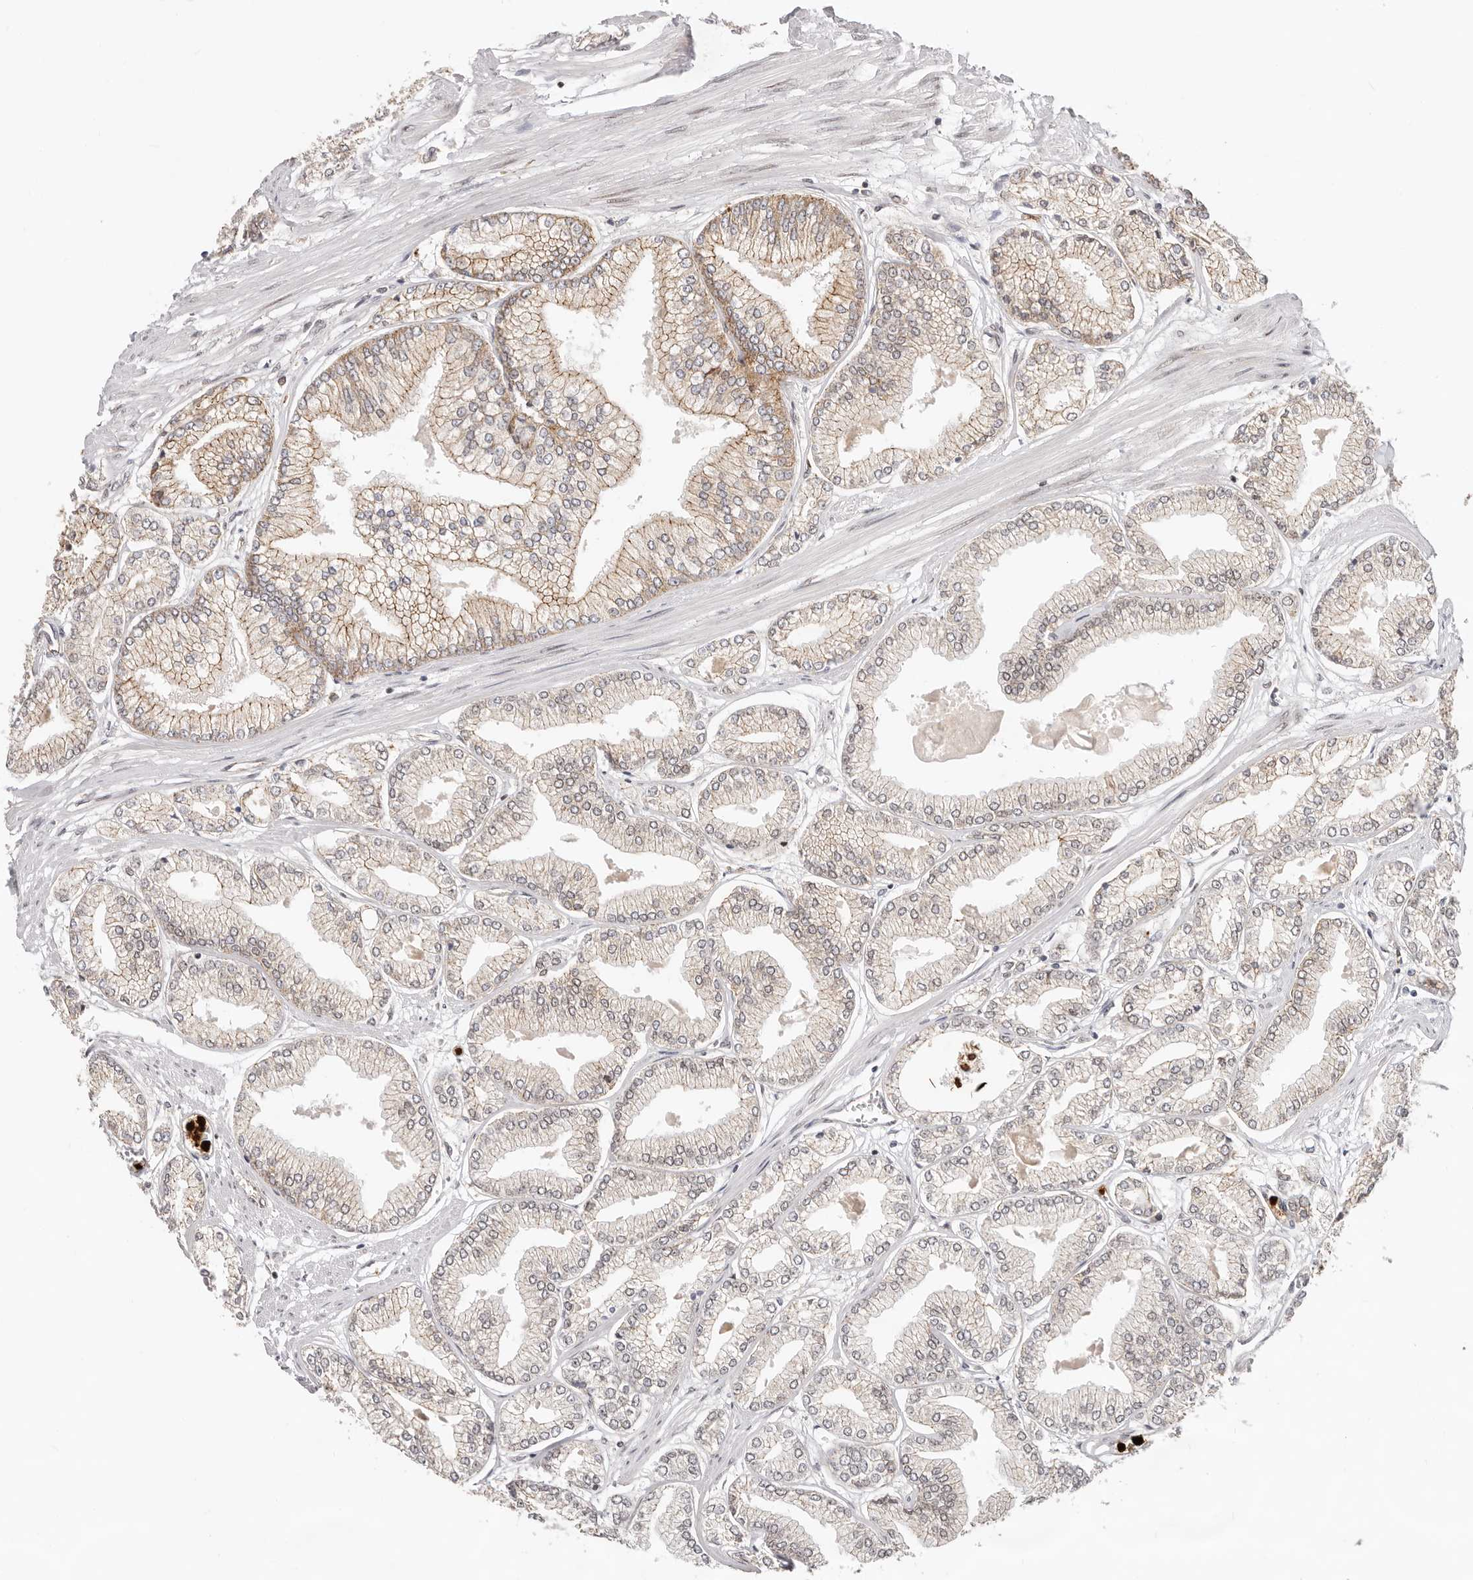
{"staining": {"intensity": "moderate", "quantity": "25%-75%", "location": "cytoplasmic/membranous"}, "tissue": "prostate cancer", "cell_type": "Tumor cells", "image_type": "cancer", "snomed": [{"axis": "morphology", "description": "Adenocarcinoma, Low grade"}, {"axis": "topography", "description": "Prostate"}], "caption": "Brown immunohistochemical staining in prostate cancer (adenocarcinoma (low-grade)) displays moderate cytoplasmic/membranous positivity in about 25%-75% of tumor cells.", "gene": "AFDN", "patient": {"sex": "male", "age": 52}}